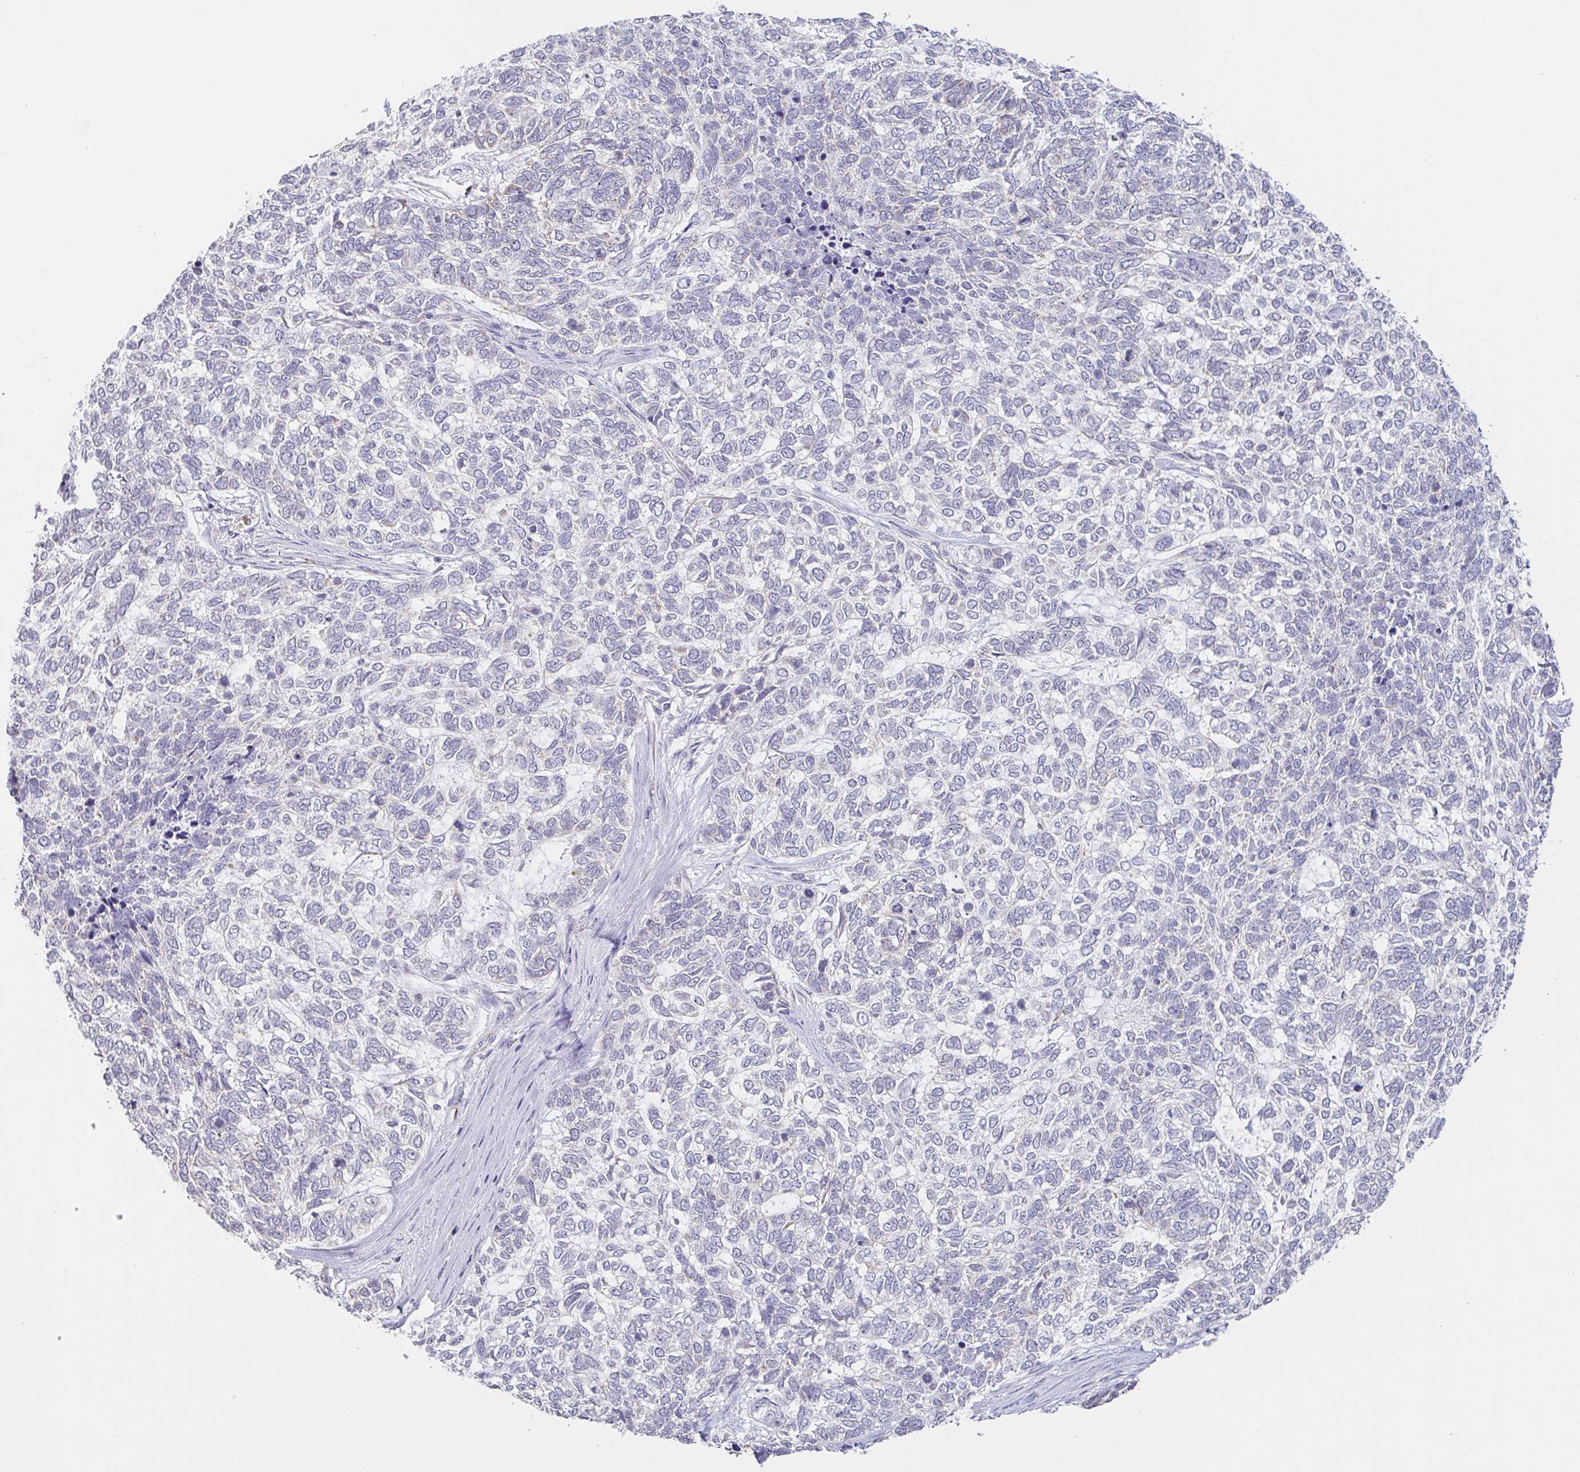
{"staining": {"intensity": "negative", "quantity": "none", "location": "none"}, "tissue": "skin cancer", "cell_type": "Tumor cells", "image_type": "cancer", "snomed": [{"axis": "morphology", "description": "Basal cell carcinoma"}, {"axis": "topography", "description": "Skin"}], "caption": "Immunohistochemistry (IHC) histopathology image of neoplastic tissue: human skin basal cell carcinoma stained with DAB reveals no significant protein positivity in tumor cells.", "gene": "PLCD4", "patient": {"sex": "female", "age": 65}}